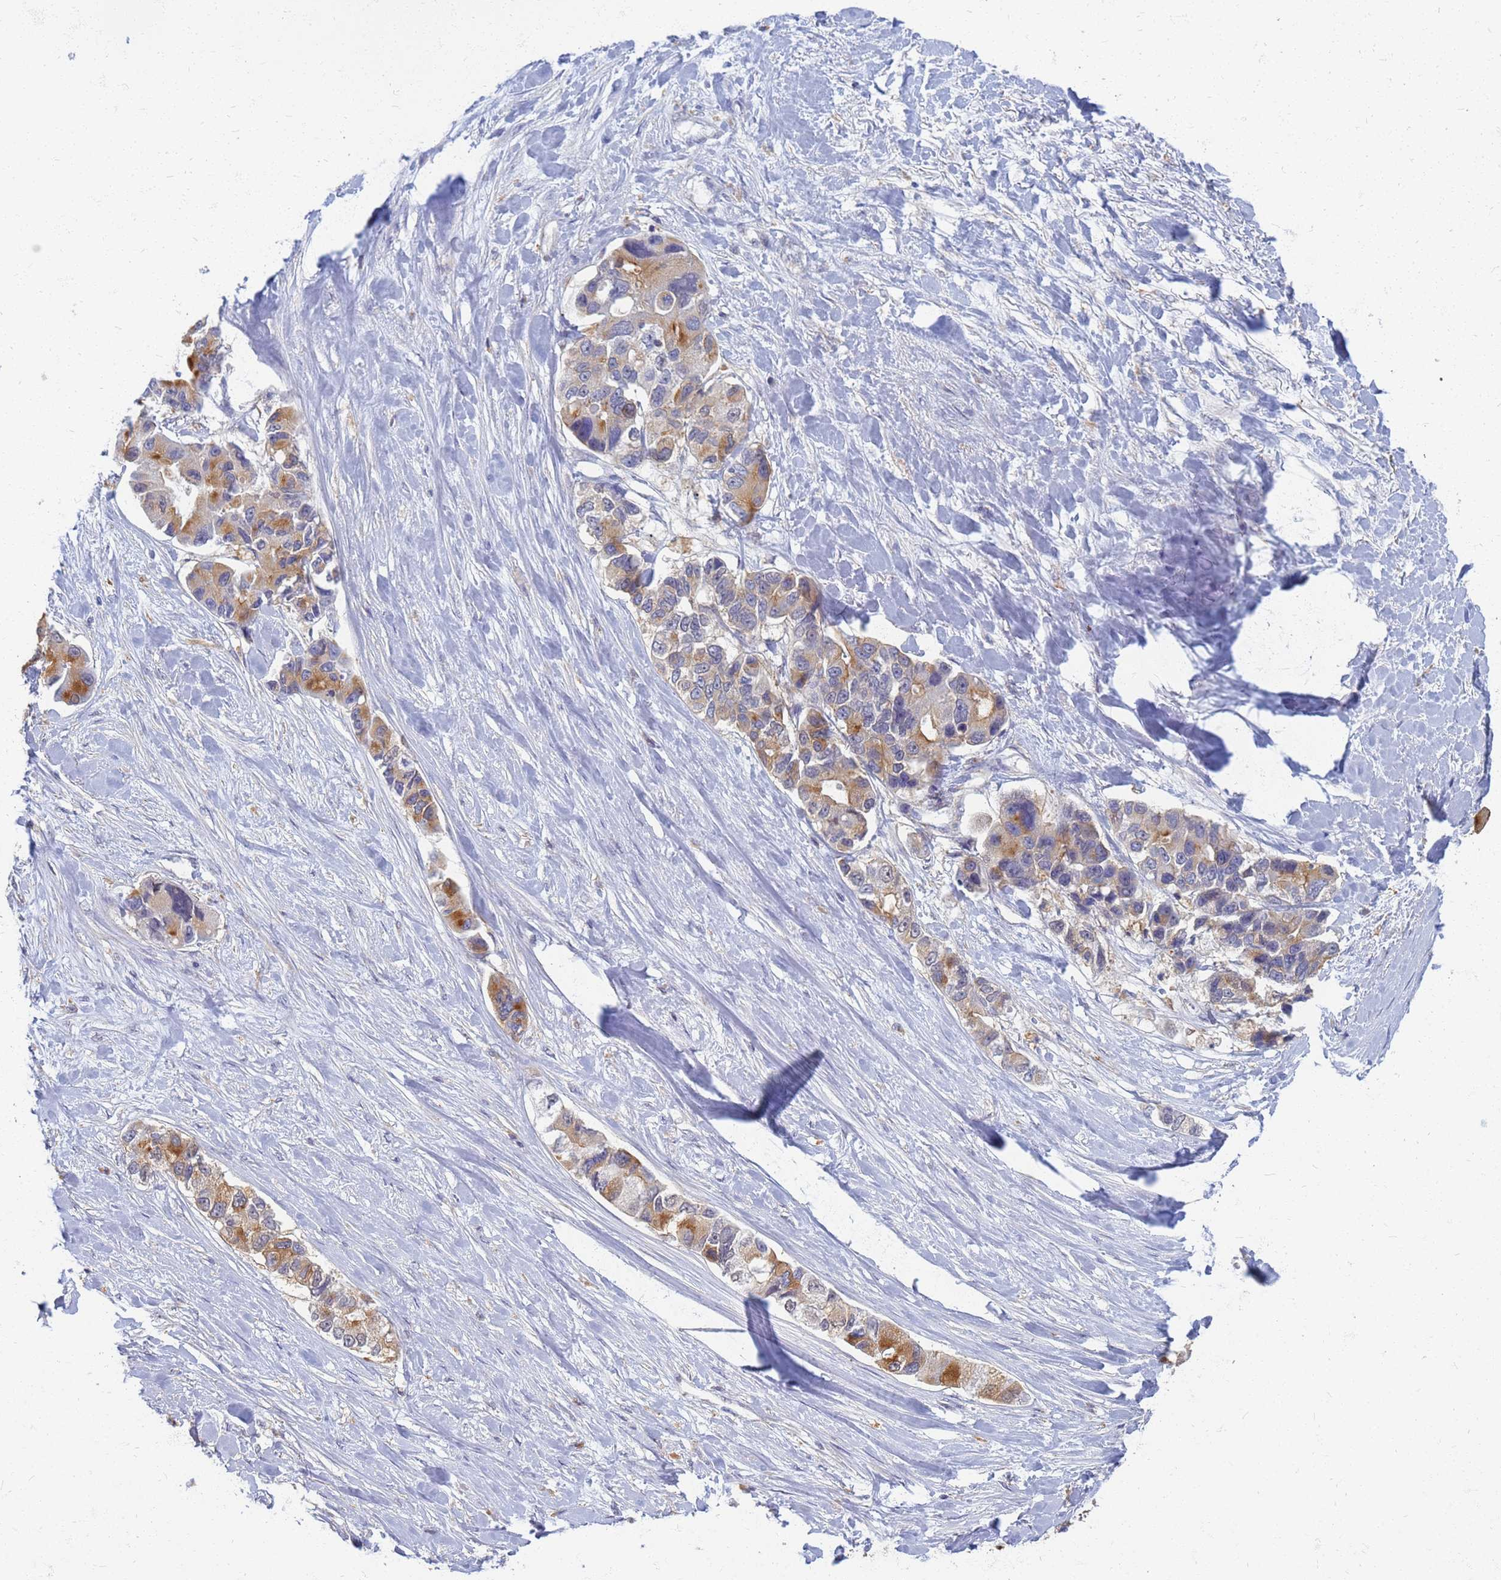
{"staining": {"intensity": "moderate", "quantity": "25%-75%", "location": "cytoplasmic/membranous"}, "tissue": "lung cancer", "cell_type": "Tumor cells", "image_type": "cancer", "snomed": [{"axis": "morphology", "description": "Adenocarcinoma, NOS"}, {"axis": "topography", "description": "Lung"}], "caption": "A histopathology image of human lung adenocarcinoma stained for a protein exhibits moderate cytoplasmic/membranous brown staining in tumor cells.", "gene": "ATP6V1E1", "patient": {"sex": "female", "age": 54}}